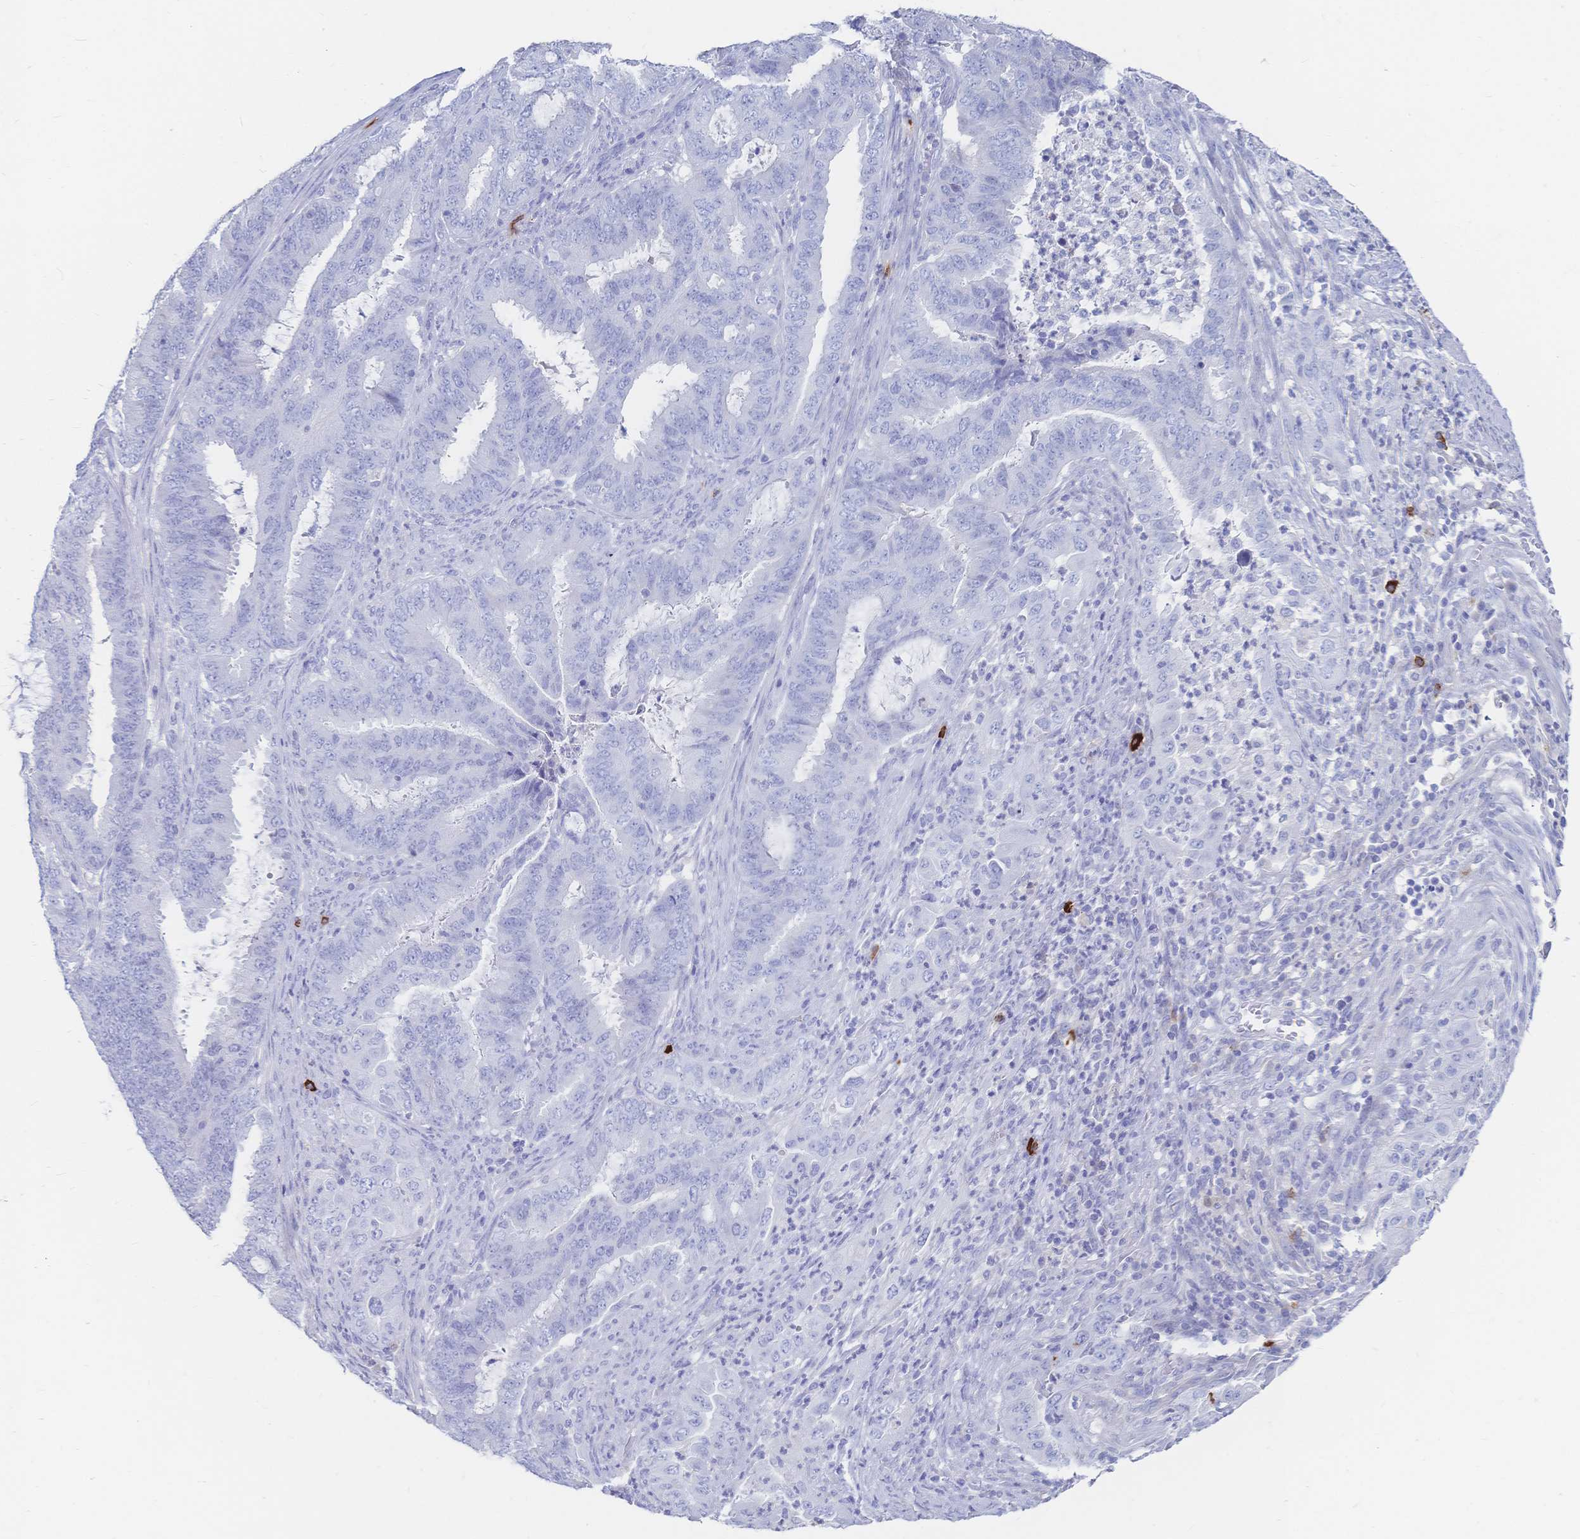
{"staining": {"intensity": "negative", "quantity": "none", "location": "none"}, "tissue": "endometrial cancer", "cell_type": "Tumor cells", "image_type": "cancer", "snomed": [{"axis": "morphology", "description": "Adenocarcinoma, NOS"}, {"axis": "topography", "description": "Endometrium"}], "caption": "IHC photomicrograph of human endometrial adenocarcinoma stained for a protein (brown), which demonstrates no expression in tumor cells.", "gene": "IL2RB", "patient": {"sex": "female", "age": 51}}